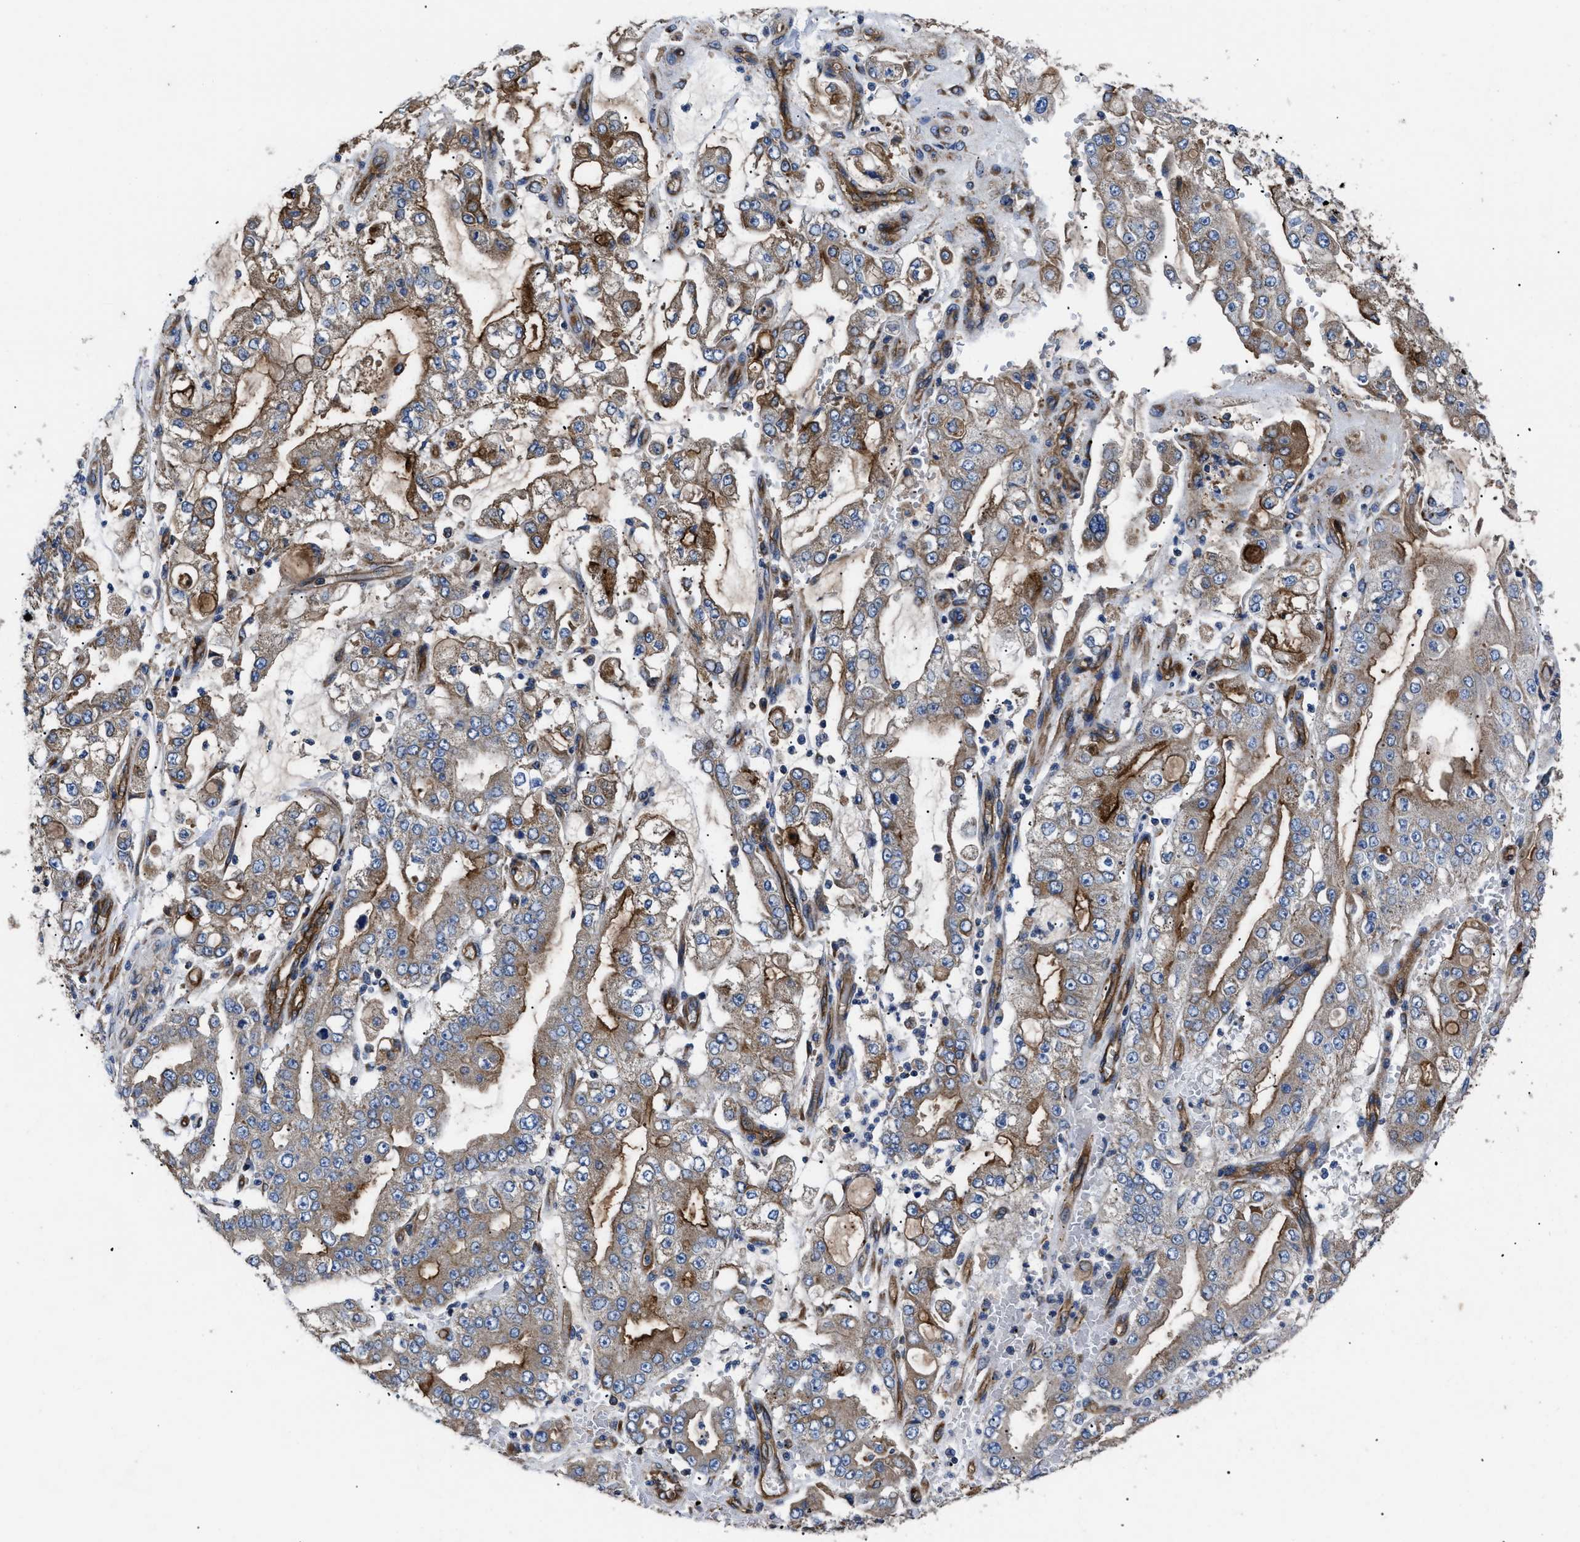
{"staining": {"intensity": "moderate", "quantity": "25%-75%", "location": "cytoplasmic/membranous"}, "tissue": "stomach cancer", "cell_type": "Tumor cells", "image_type": "cancer", "snomed": [{"axis": "morphology", "description": "Adenocarcinoma, NOS"}, {"axis": "topography", "description": "Stomach"}], "caption": "Protein staining of stomach cancer tissue reveals moderate cytoplasmic/membranous positivity in approximately 25%-75% of tumor cells. The staining was performed using DAB, with brown indicating positive protein expression. Nuclei are stained blue with hematoxylin.", "gene": "NT5E", "patient": {"sex": "male", "age": 76}}